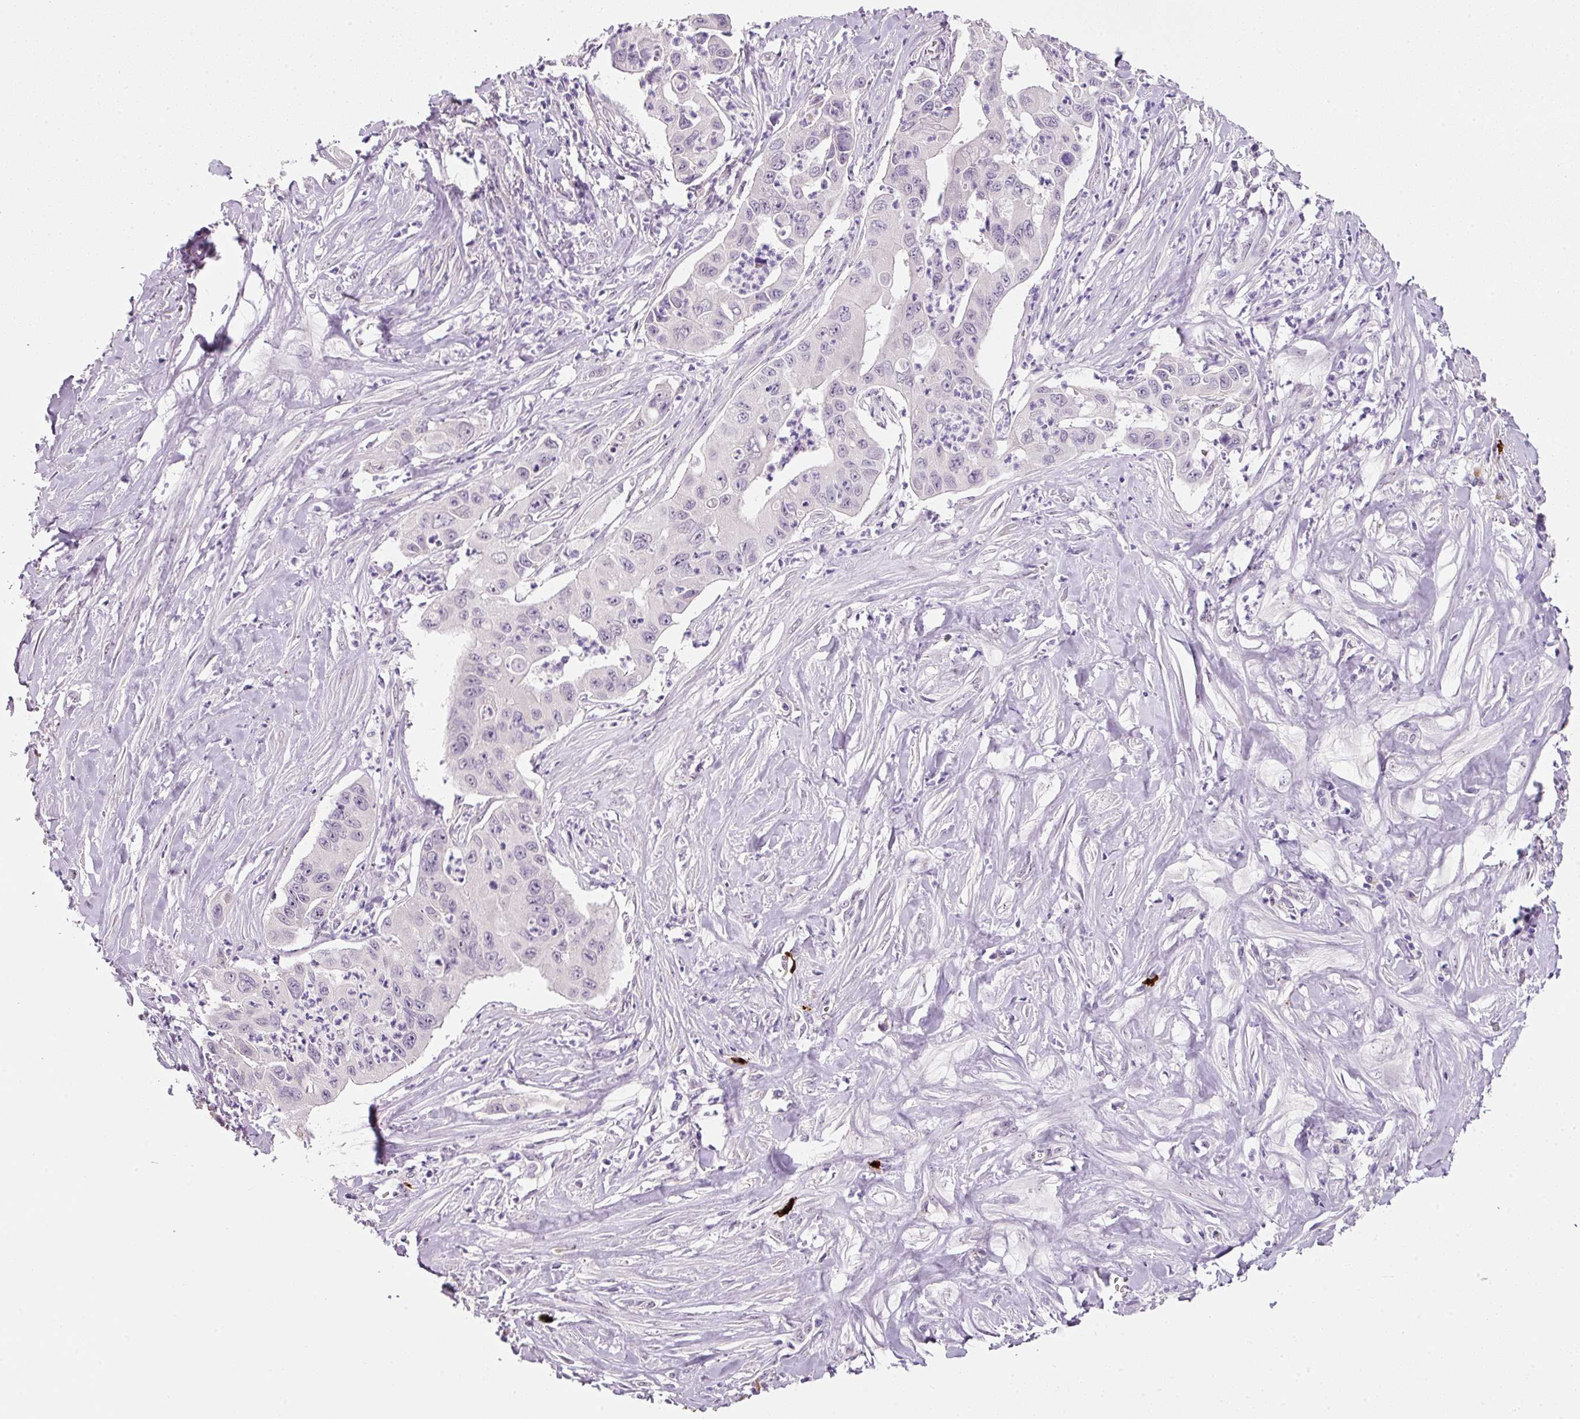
{"staining": {"intensity": "negative", "quantity": "none", "location": "none"}, "tissue": "pancreatic cancer", "cell_type": "Tumor cells", "image_type": "cancer", "snomed": [{"axis": "morphology", "description": "Adenocarcinoma, NOS"}, {"axis": "topography", "description": "Pancreas"}], "caption": "High power microscopy histopathology image of an immunohistochemistry histopathology image of adenocarcinoma (pancreatic), revealing no significant staining in tumor cells. Nuclei are stained in blue.", "gene": "TMEM37", "patient": {"sex": "male", "age": 73}}